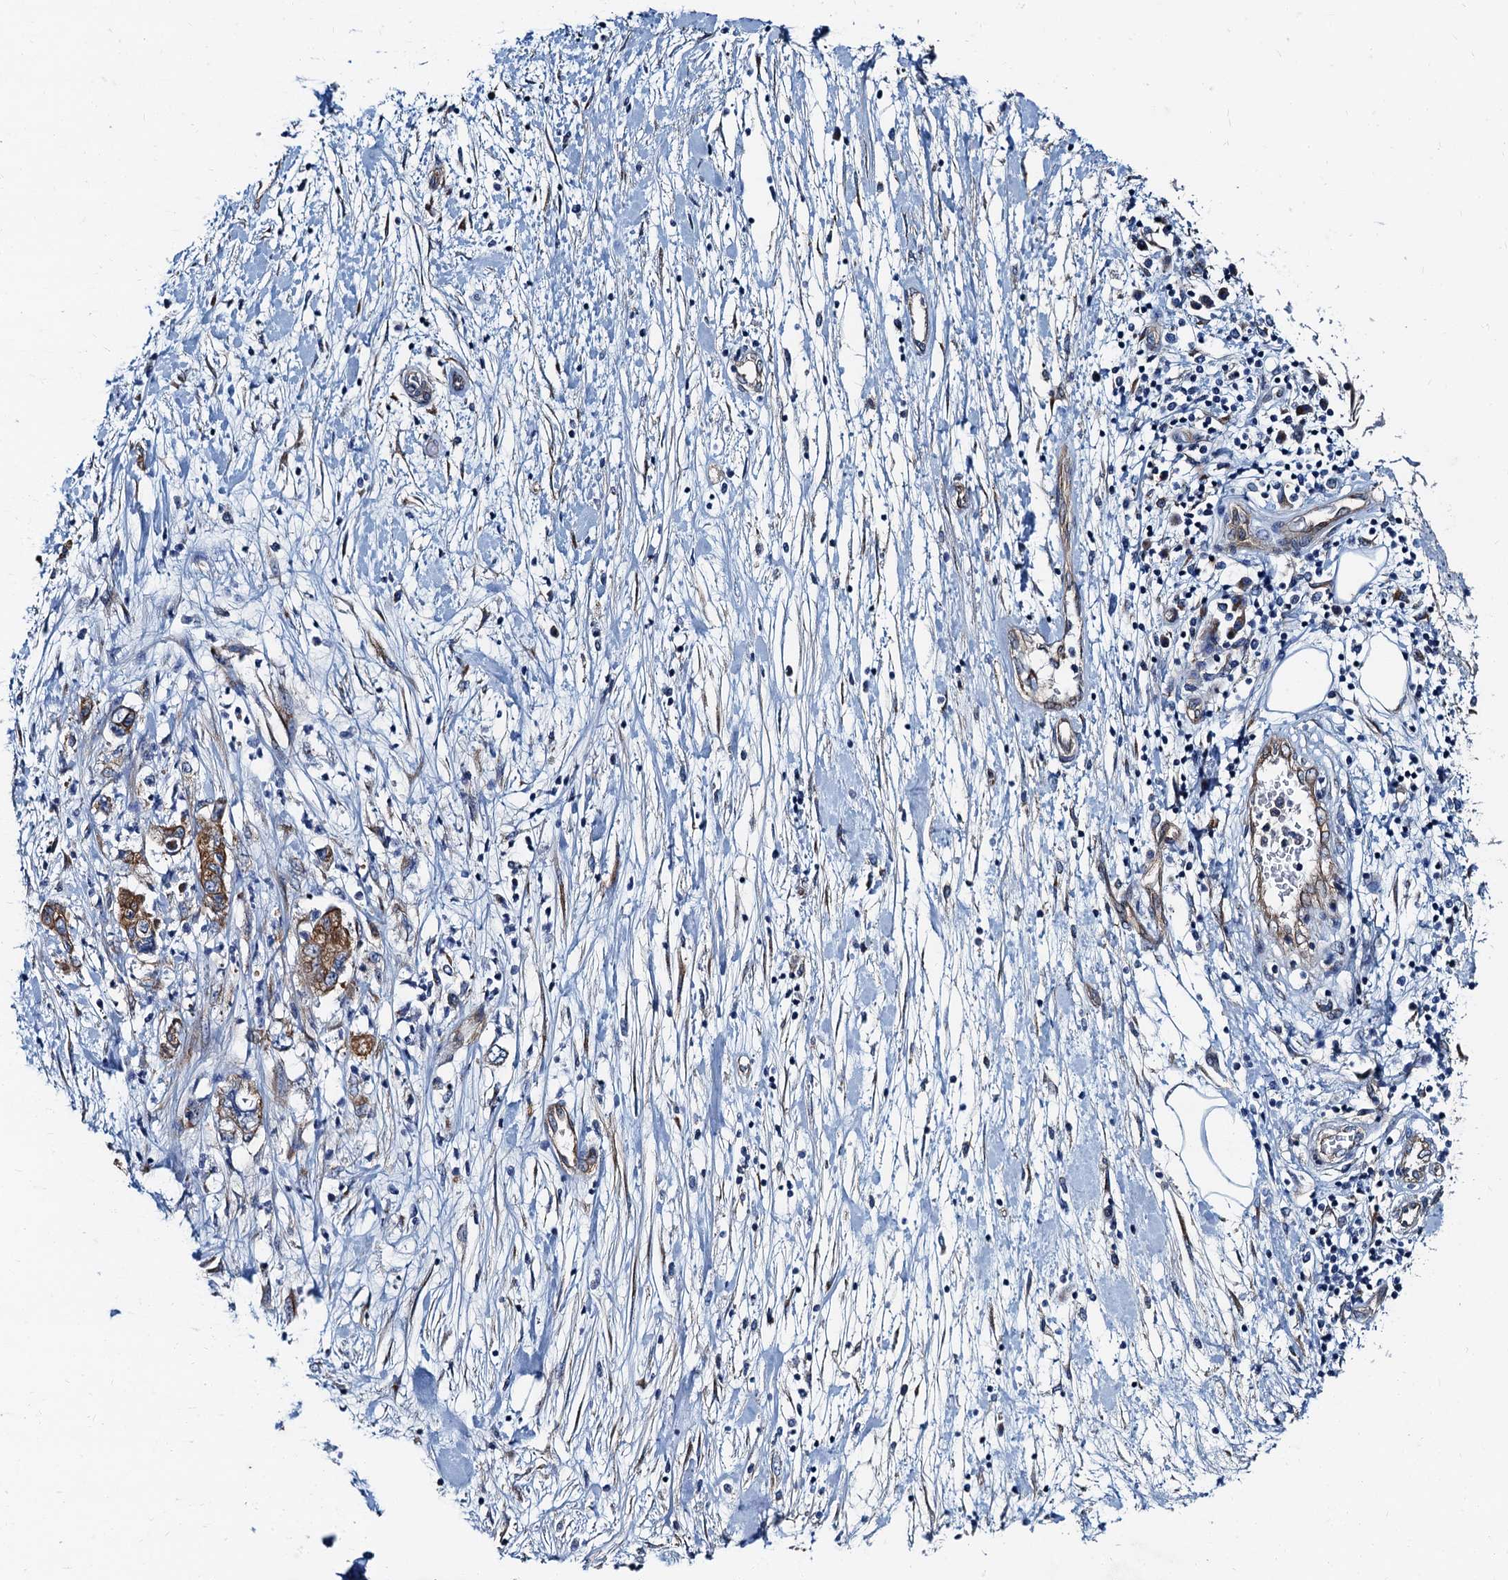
{"staining": {"intensity": "moderate", "quantity": "25%-75%", "location": "cytoplasmic/membranous"}, "tissue": "pancreatic cancer", "cell_type": "Tumor cells", "image_type": "cancer", "snomed": [{"axis": "morphology", "description": "Adenocarcinoma, NOS"}, {"axis": "topography", "description": "Pancreas"}], "caption": "Immunohistochemistry (IHC) of pancreatic cancer (adenocarcinoma) demonstrates medium levels of moderate cytoplasmic/membranous positivity in about 25%-75% of tumor cells. (brown staining indicates protein expression, while blue staining denotes nuclei).", "gene": "NGRN", "patient": {"sex": "female", "age": 73}}